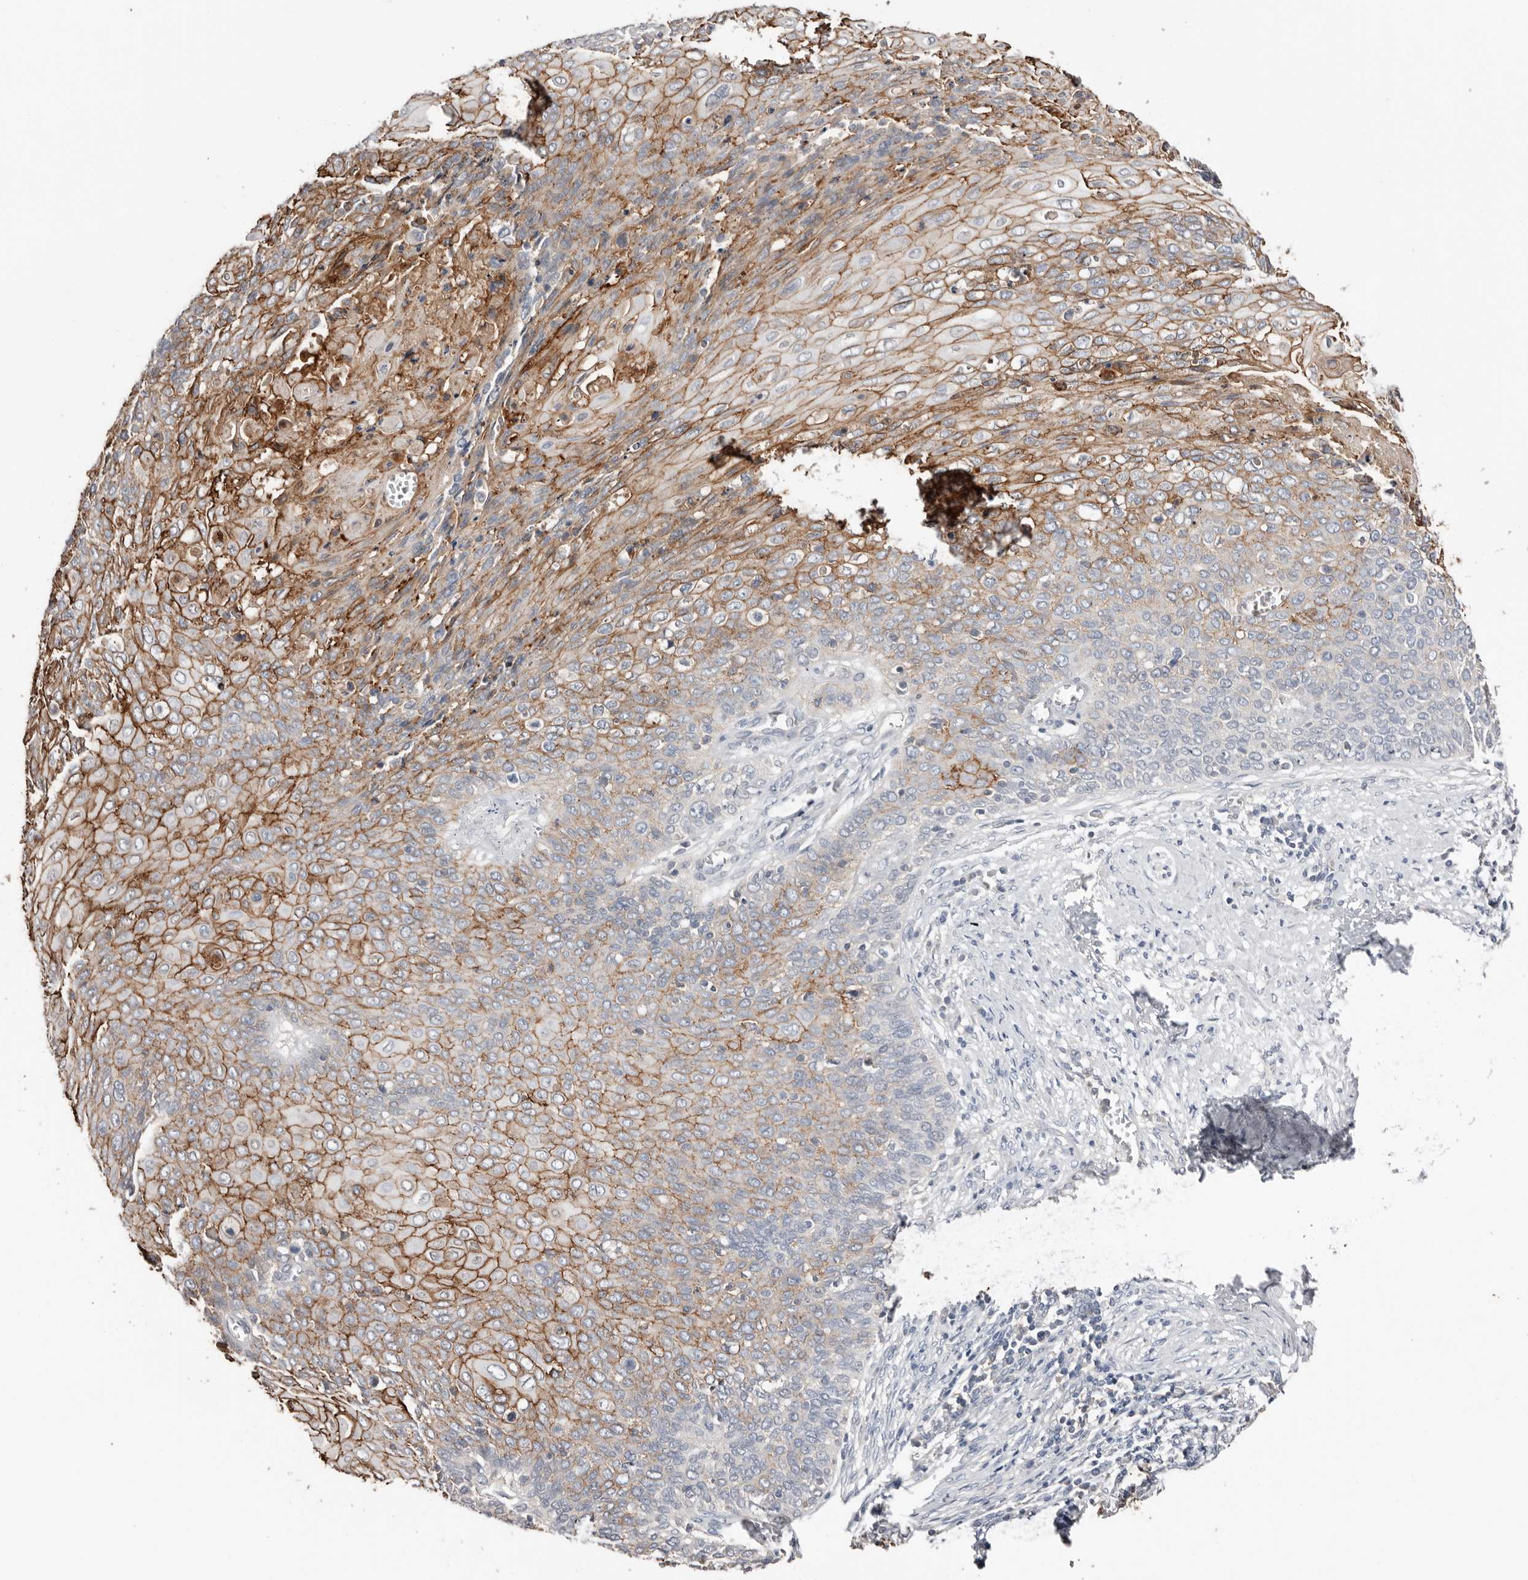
{"staining": {"intensity": "moderate", "quantity": "25%-75%", "location": "cytoplasmic/membranous"}, "tissue": "cervical cancer", "cell_type": "Tumor cells", "image_type": "cancer", "snomed": [{"axis": "morphology", "description": "Squamous cell carcinoma, NOS"}, {"axis": "topography", "description": "Cervix"}], "caption": "Protein staining displays moderate cytoplasmic/membranous expression in about 25%-75% of tumor cells in squamous cell carcinoma (cervical).", "gene": "S100A14", "patient": {"sex": "female", "age": 39}}